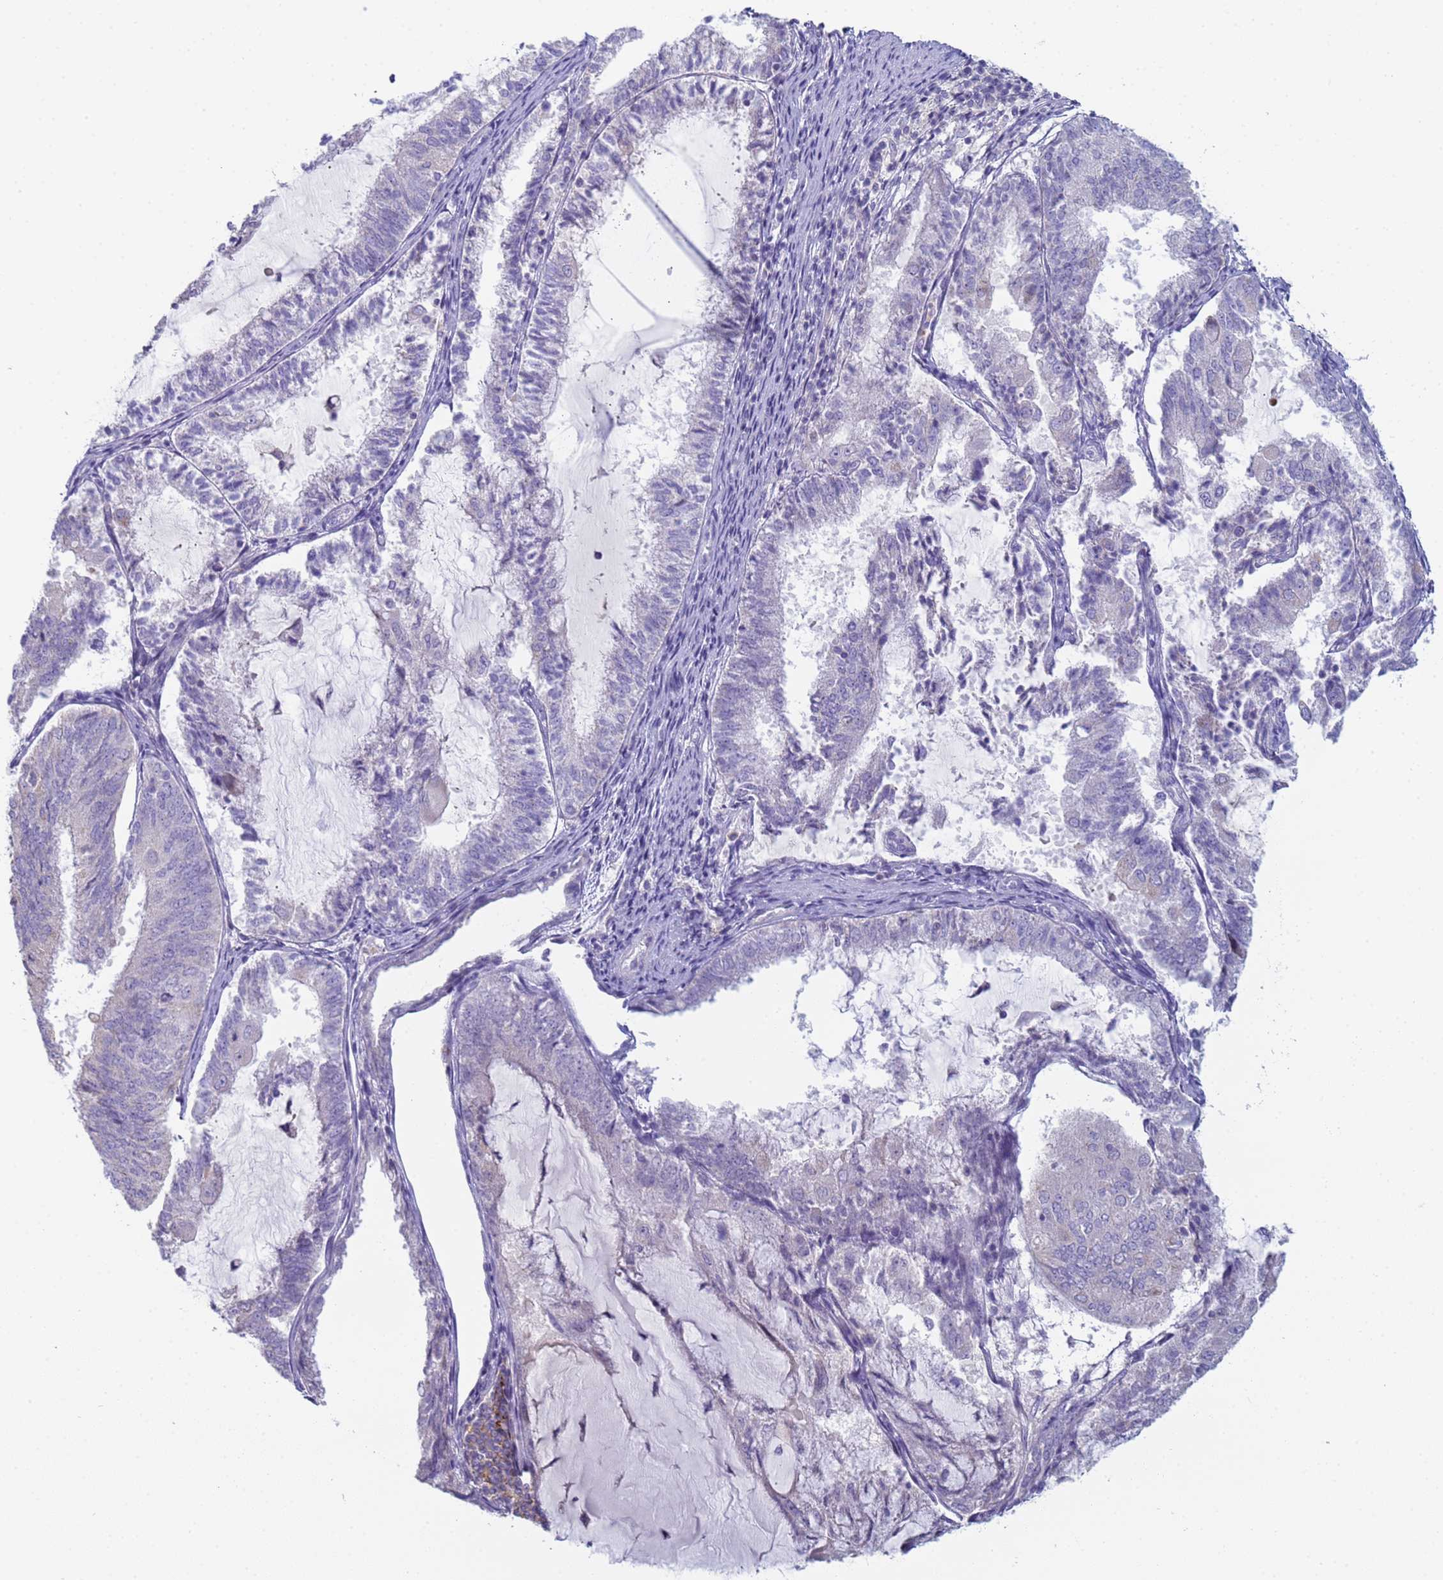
{"staining": {"intensity": "negative", "quantity": "none", "location": "none"}, "tissue": "endometrial cancer", "cell_type": "Tumor cells", "image_type": "cancer", "snomed": [{"axis": "morphology", "description": "Adenocarcinoma, NOS"}, {"axis": "topography", "description": "Endometrium"}], "caption": "A histopathology image of human adenocarcinoma (endometrial) is negative for staining in tumor cells.", "gene": "CR1", "patient": {"sex": "female", "age": 81}}